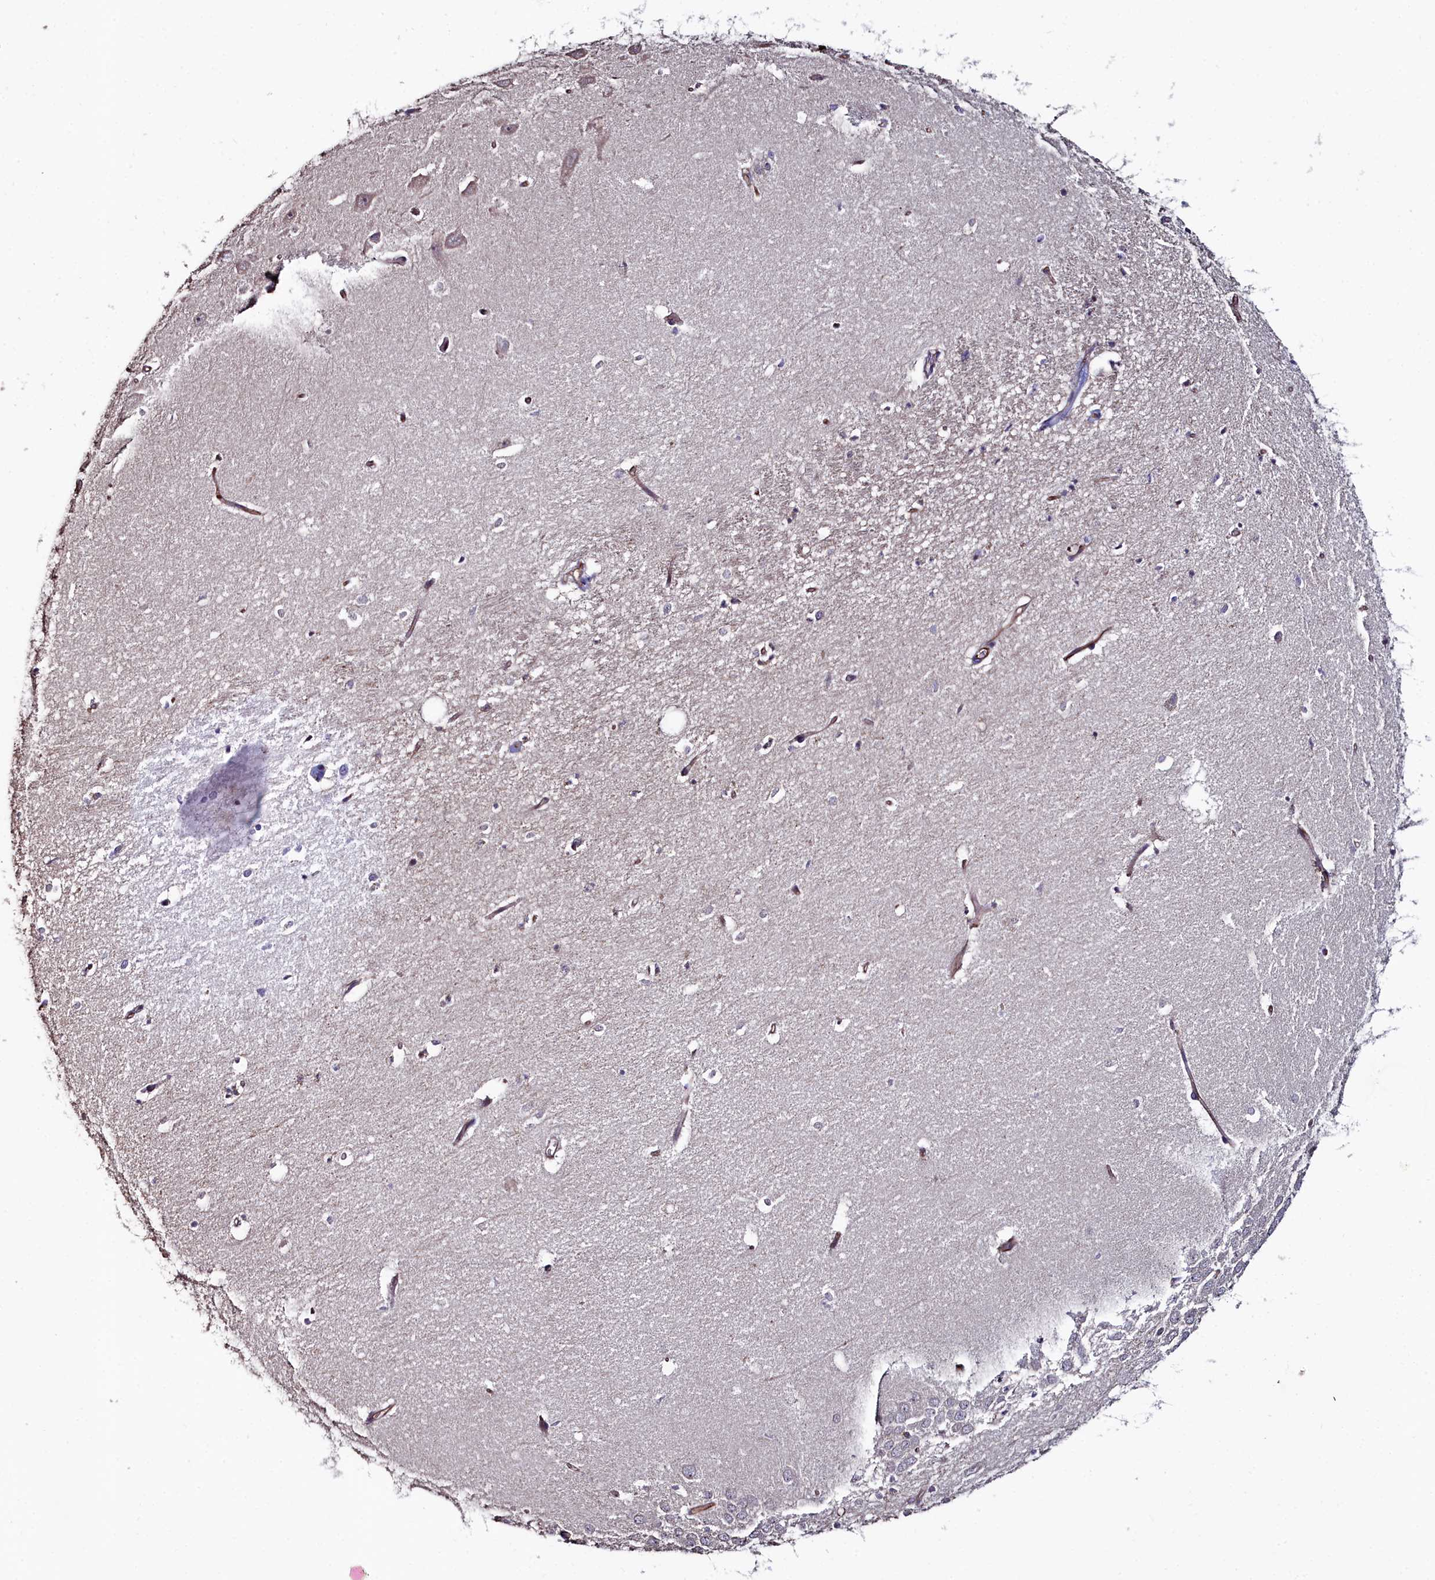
{"staining": {"intensity": "negative", "quantity": "none", "location": "none"}, "tissue": "hippocampus", "cell_type": "Glial cells", "image_type": "normal", "snomed": [{"axis": "morphology", "description": "Normal tissue, NOS"}, {"axis": "topography", "description": "Hippocampus"}], "caption": "This histopathology image is of unremarkable hippocampus stained with immunohistochemistry (IHC) to label a protein in brown with the nuclei are counter-stained blue. There is no staining in glial cells. (Stains: DAB (3,3'-diaminobenzidine) immunohistochemistry with hematoxylin counter stain, Microscopy: brightfield microscopy at high magnification).", "gene": "C4orf19", "patient": {"sex": "female", "age": 64}}